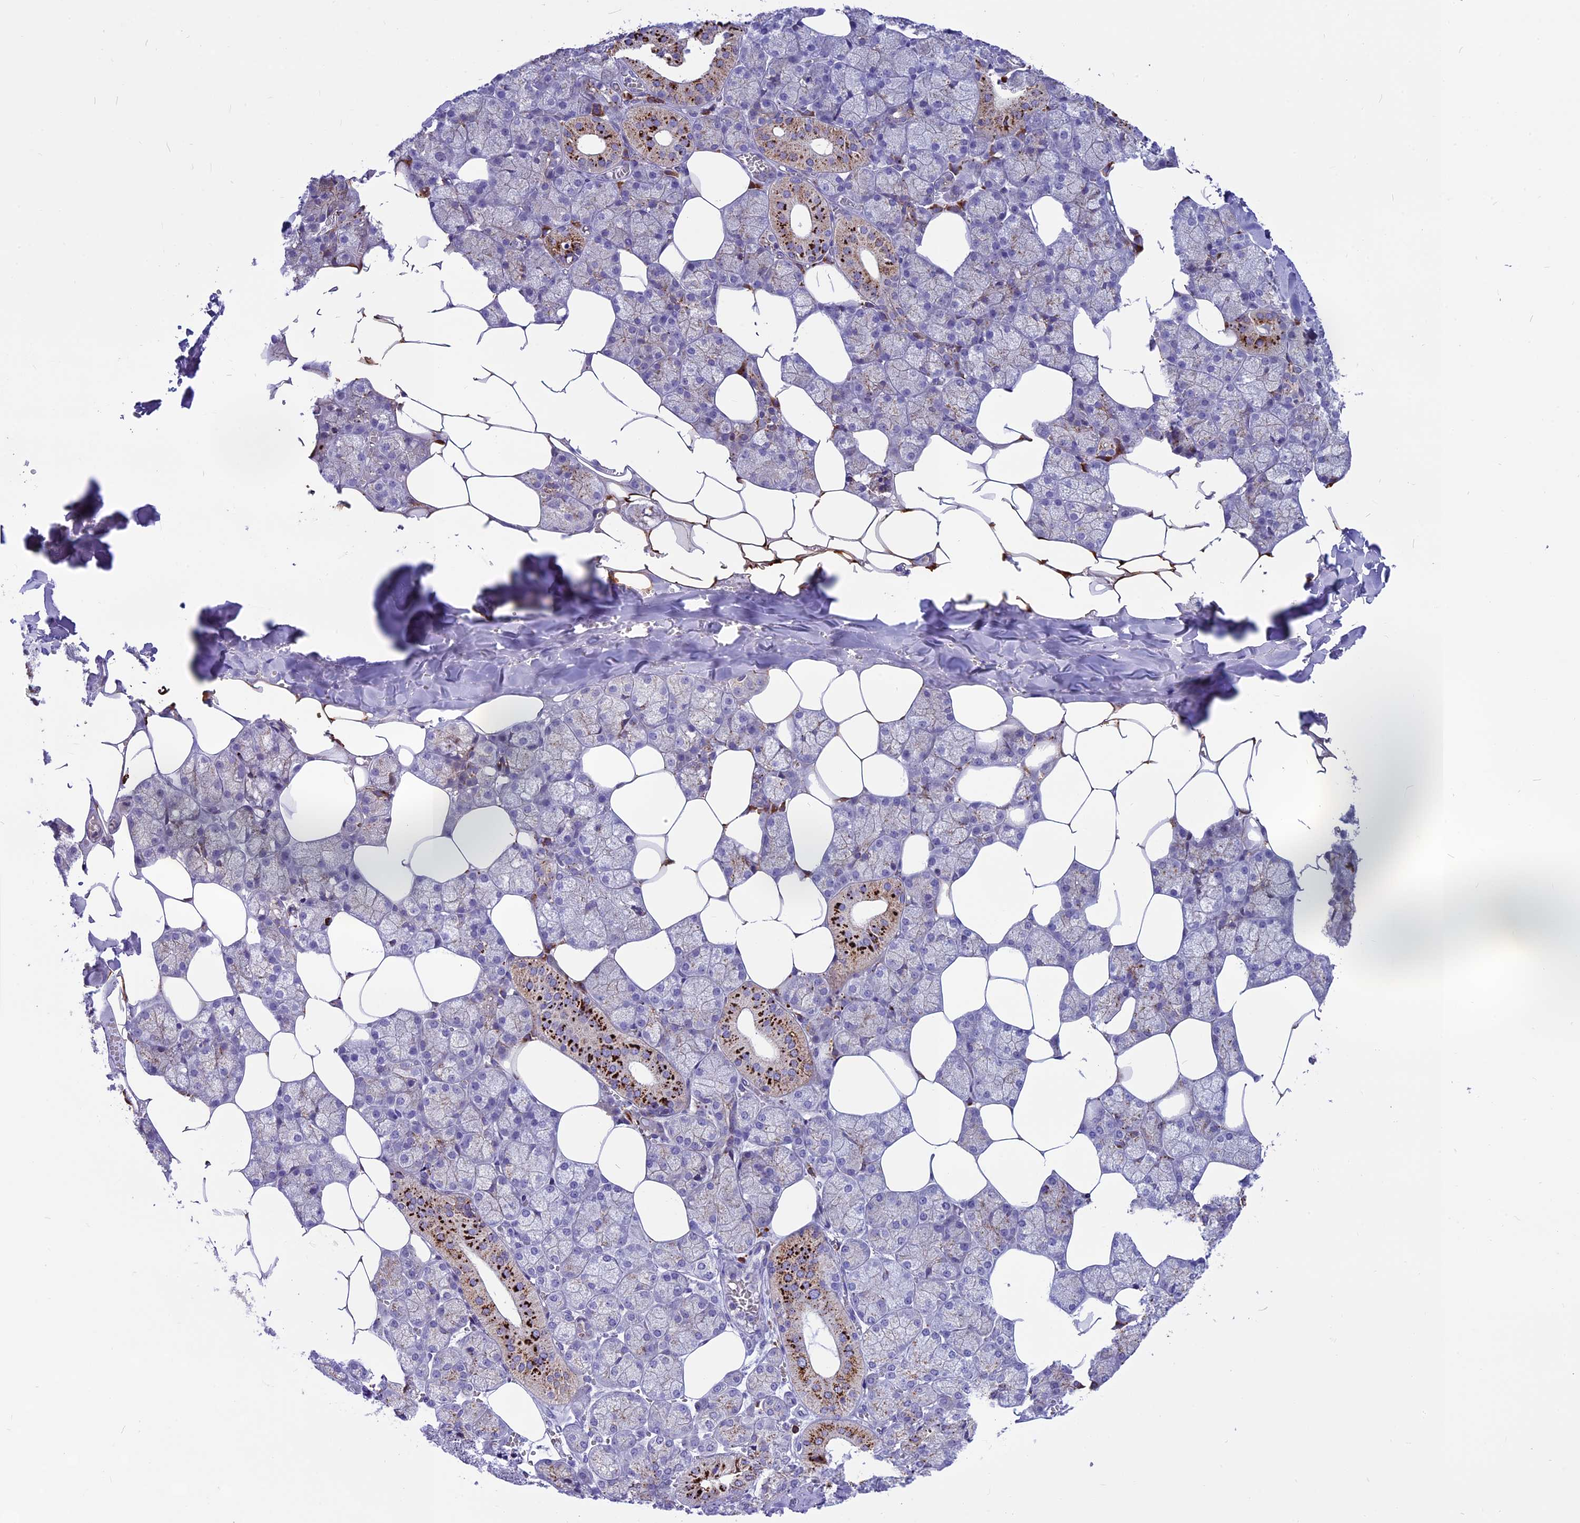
{"staining": {"intensity": "strong", "quantity": "<25%", "location": "cytoplasmic/membranous"}, "tissue": "salivary gland", "cell_type": "Glandular cells", "image_type": "normal", "snomed": [{"axis": "morphology", "description": "Normal tissue, NOS"}, {"axis": "topography", "description": "Salivary gland"}], "caption": "Immunohistochemistry (IHC) of benign salivary gland shows medium levels of strong cytoplasmic/membranous expression in about <25% of glandular cells.", "gene": "THRSP", "patient": {"sex": "male", "age": 62}}